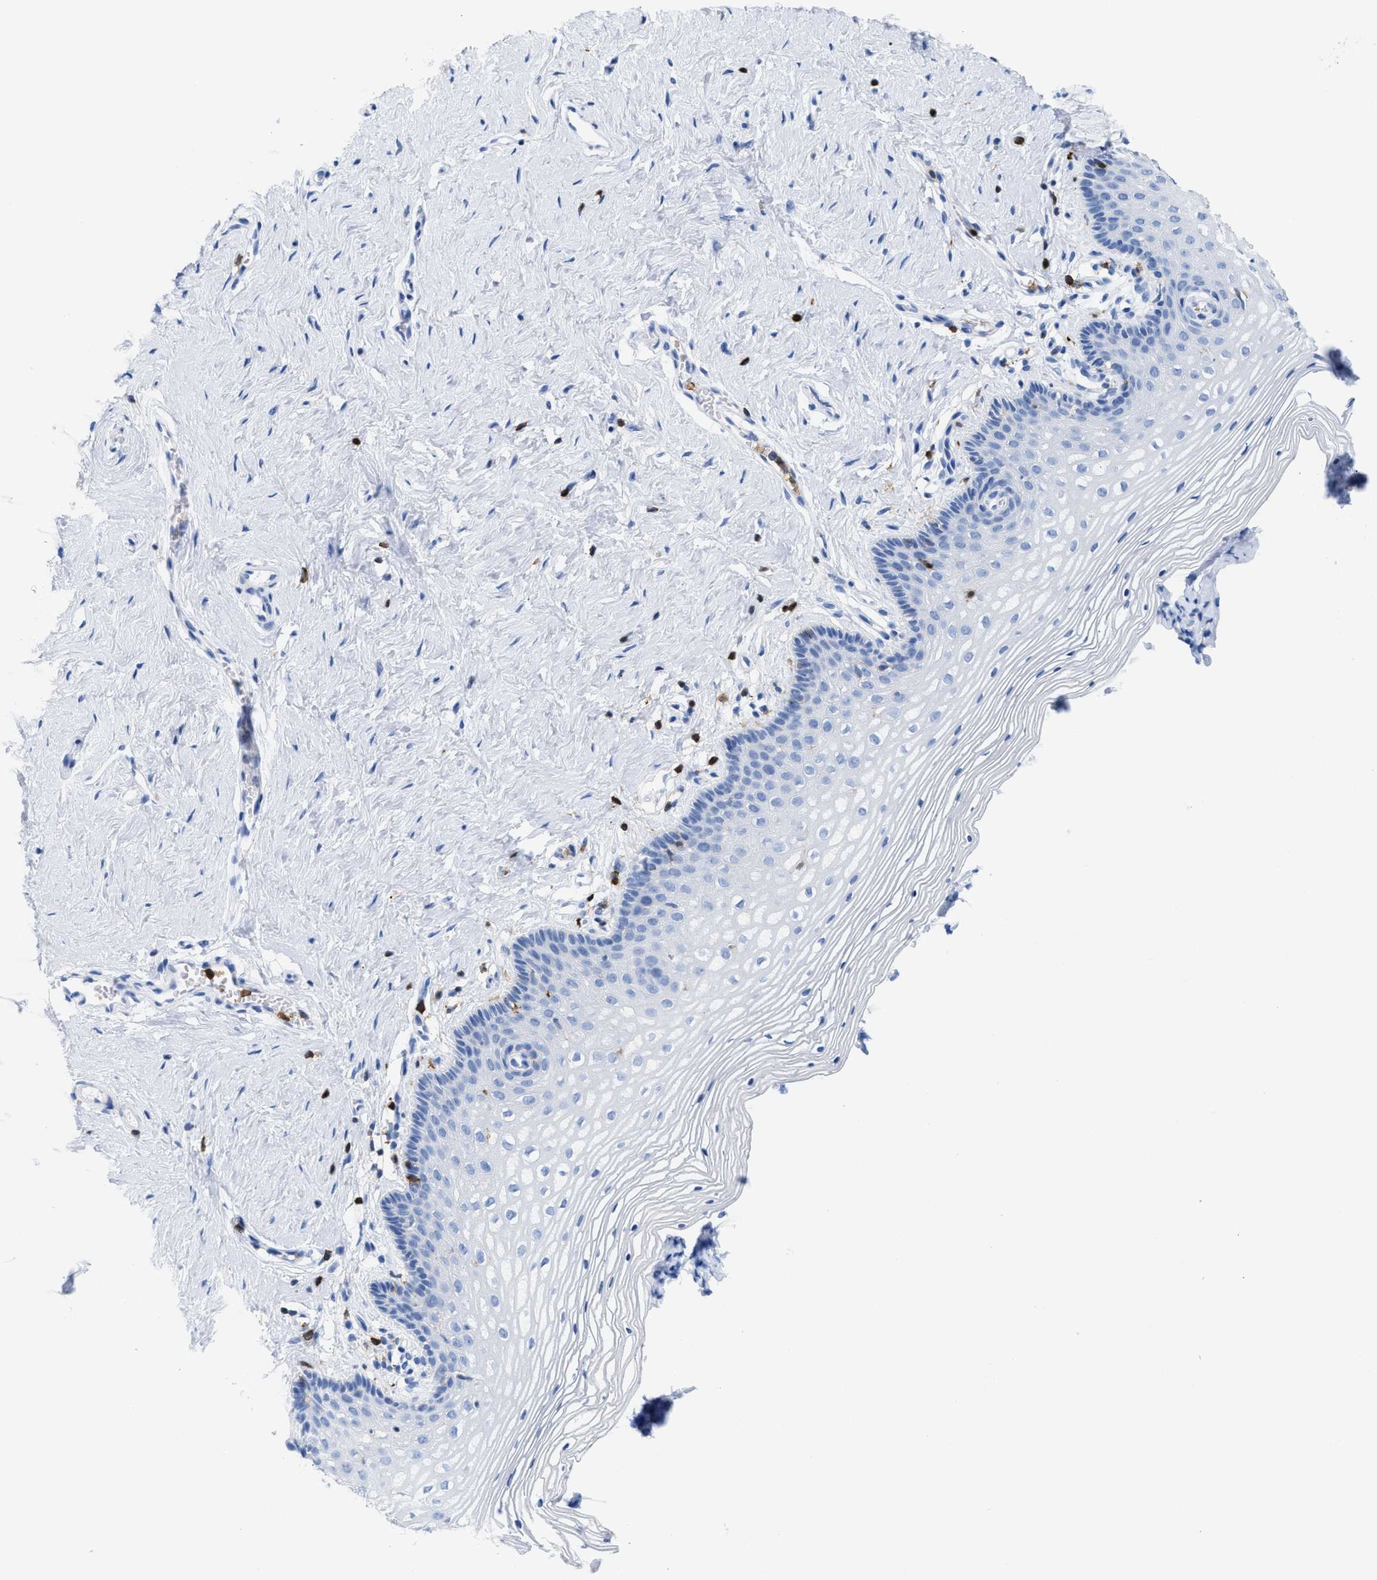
{"staining": {"intensity": "negative", "quantity": "none", "location": "none"}, "tissue": "vagina", "cell_type": "Squamous epithelial cells", "image_type": "normal", "snomed": [{"axis": "morphology", "description": "Normal tissue, NOS"}, {"axis": "topography", "description": "Vagina"}], "caption": "IHC of benign human vagina reveals no staining in squamous epithelial cells. (DAB immunohistochemistry with hematoxylin counter stain).", "gene": "LCP1", "patient": {"sex": "female", "age": 32}}